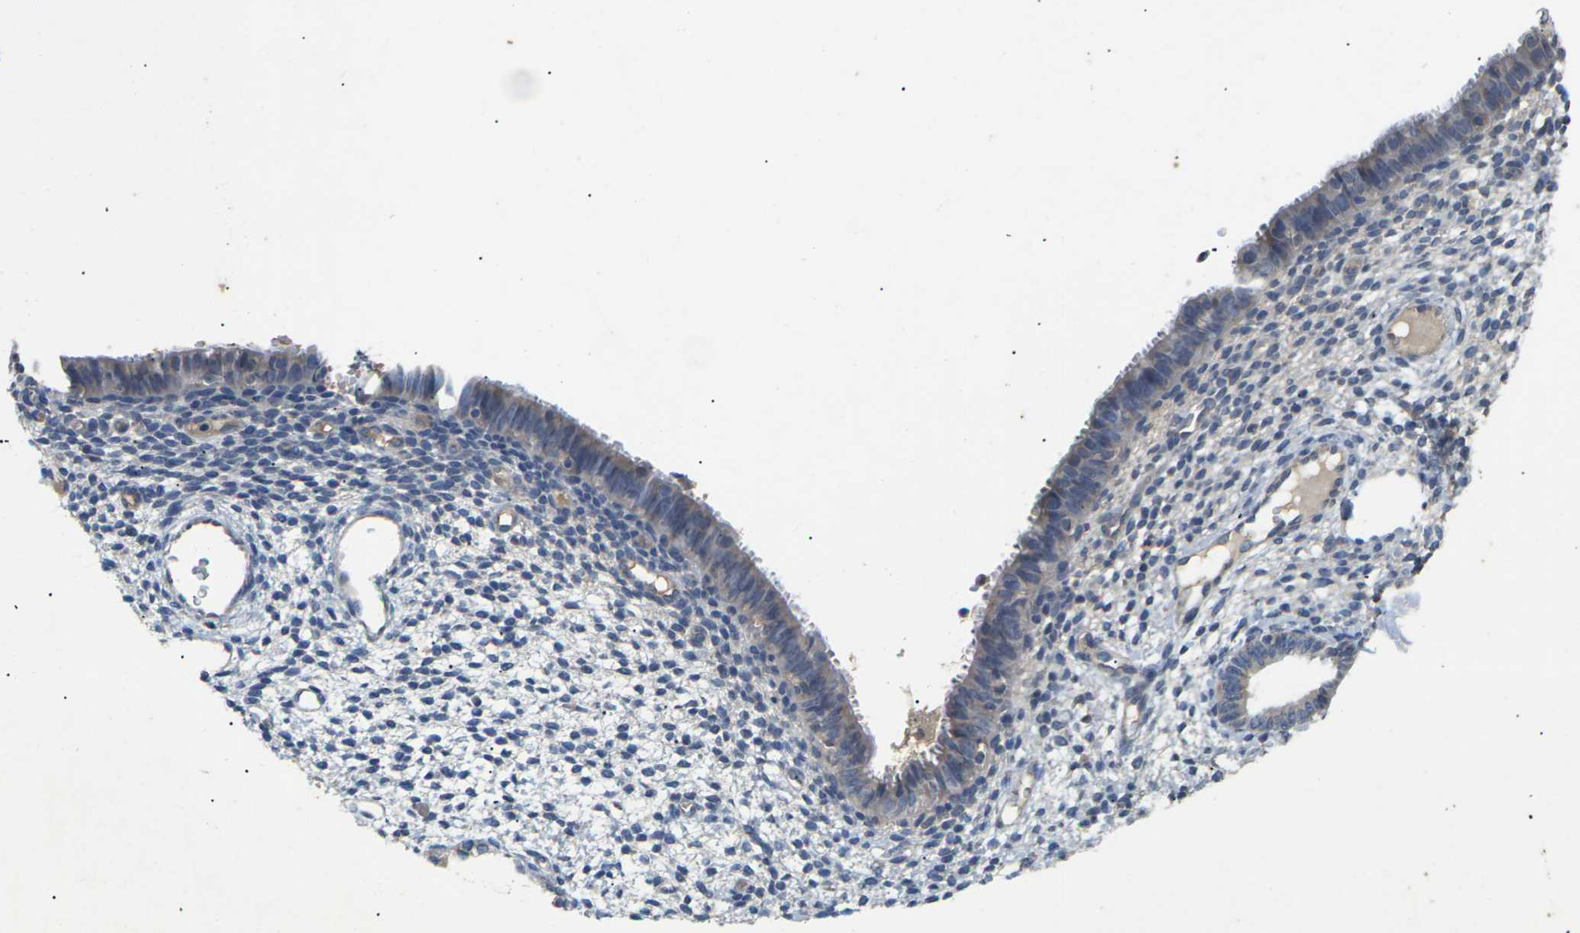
{"staining": {"intensity": "negative", "quantity": "none", "location": "none"}, "tissue": "endometrium", "cell_type": "Cells in endometrial stroma", "image_type": "normal", "snomed": [{"axis": "morphology", "description": "Normal tissue, NOS"}, {"axis": "topography", "description": "Endometrium"}], "caption": "An immunohistochemistry (IHC) micrograph of normal endometrium is shown. There is no staining in cells in endometrial stroma of endometrium.", "gene": "SLC2A2", "patient": {"sex": "female", "age": 61}}